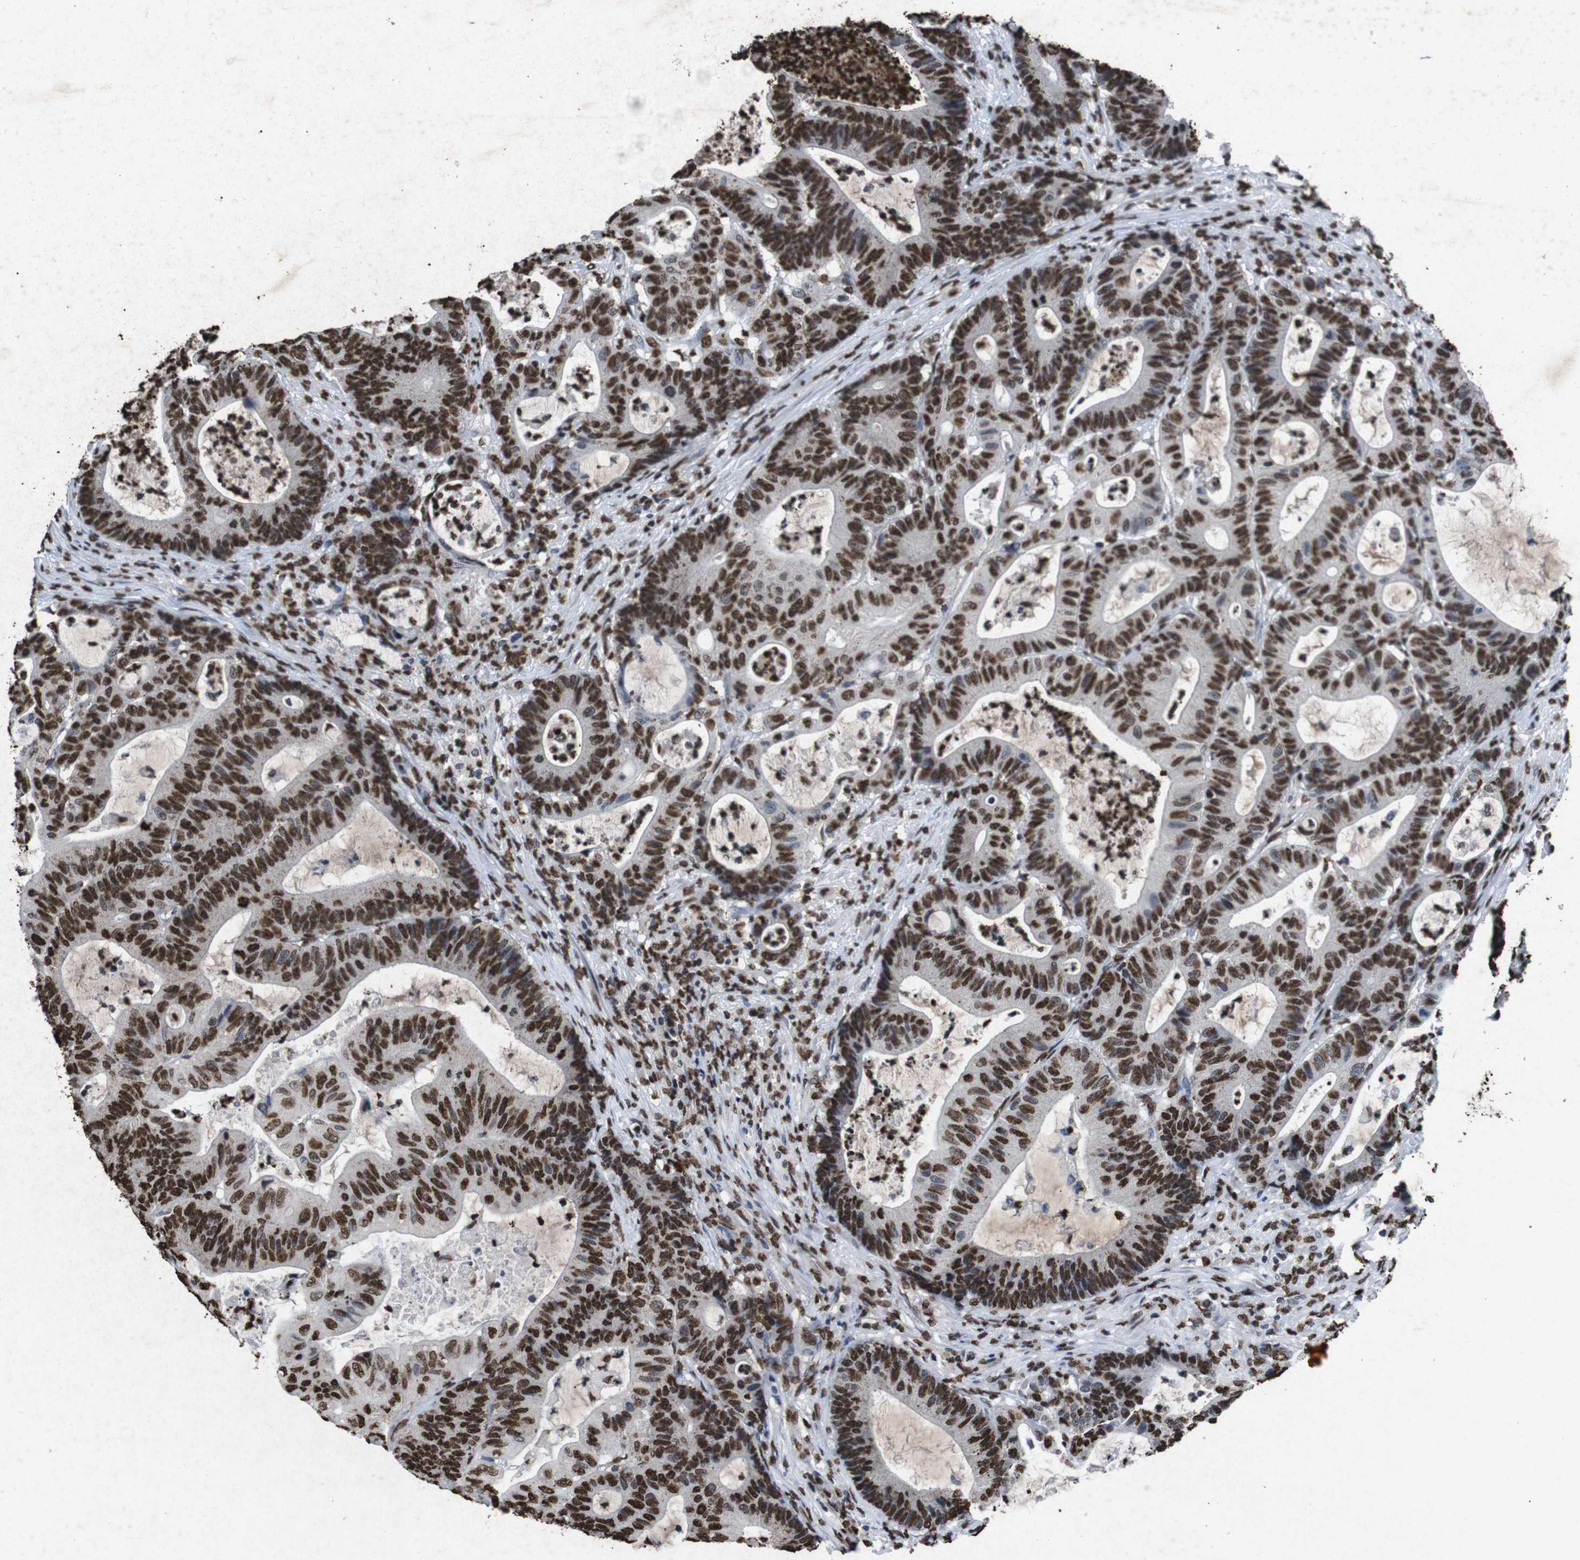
{"staining": {"intensity": "strong", "quantity": ">75%", "location": "nuclear"}, "tissue": "colorectal cancer", "cell_type": "Tumor cells", "image_type": "cancer", "snomed": [{"axis": "morphology", "description": "Adenocarcinoma, NOS"}, {"axis": "topography", "description": "Colon"}], "caption": "A high amount of strong nuclear expression is present in about >75% of tumor cells in colorectal cancer (adenocarcinoma) tissue.", "gene": "MDM2", "patient": {"sex": "female", "age": 84}}